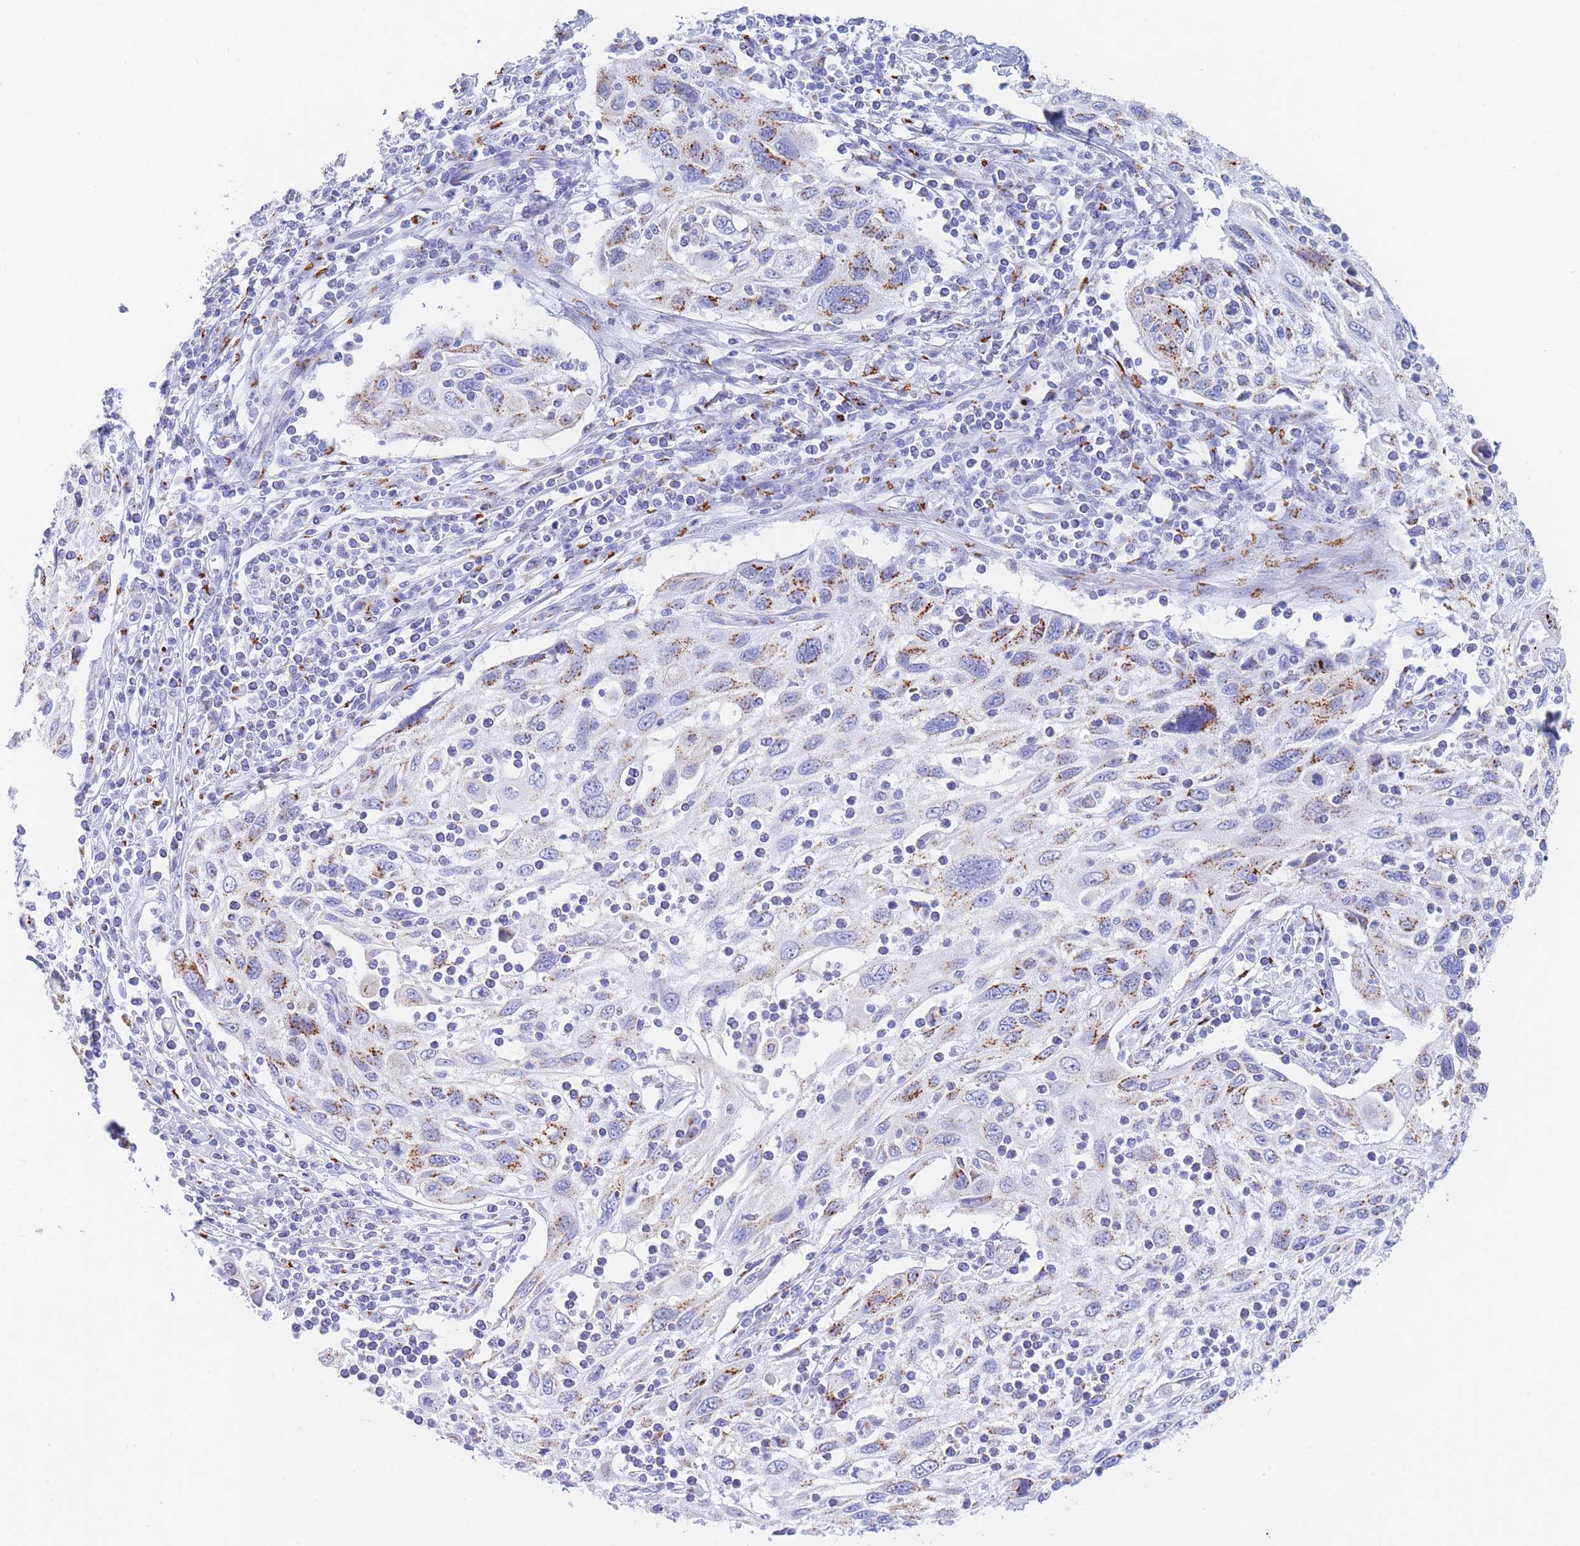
{"staining": {"intensity": "moderate", "quantity": ">75%", "location": "cytoplasmic/membranous"}, "tissue": "cervical cancer", "cell_type": "Tumor cells", "image_type": "cancer", "snomed": [{"axis": "morphology", "description": "Squamous cell carcinoma, NOS"}, {"axis": "topography", "description": "Cervix"}], "caption": "High-power microscopy captured an immunohistochemistry (IHC) photomicrograph of cervical cancer (squamous cell carcinoma), revealing moderate cytoplasmic/membranous staining in approximately >75% of tumor cells.", "gene": "FAM3C", "patient": {"sex": "female", "age": 70}}